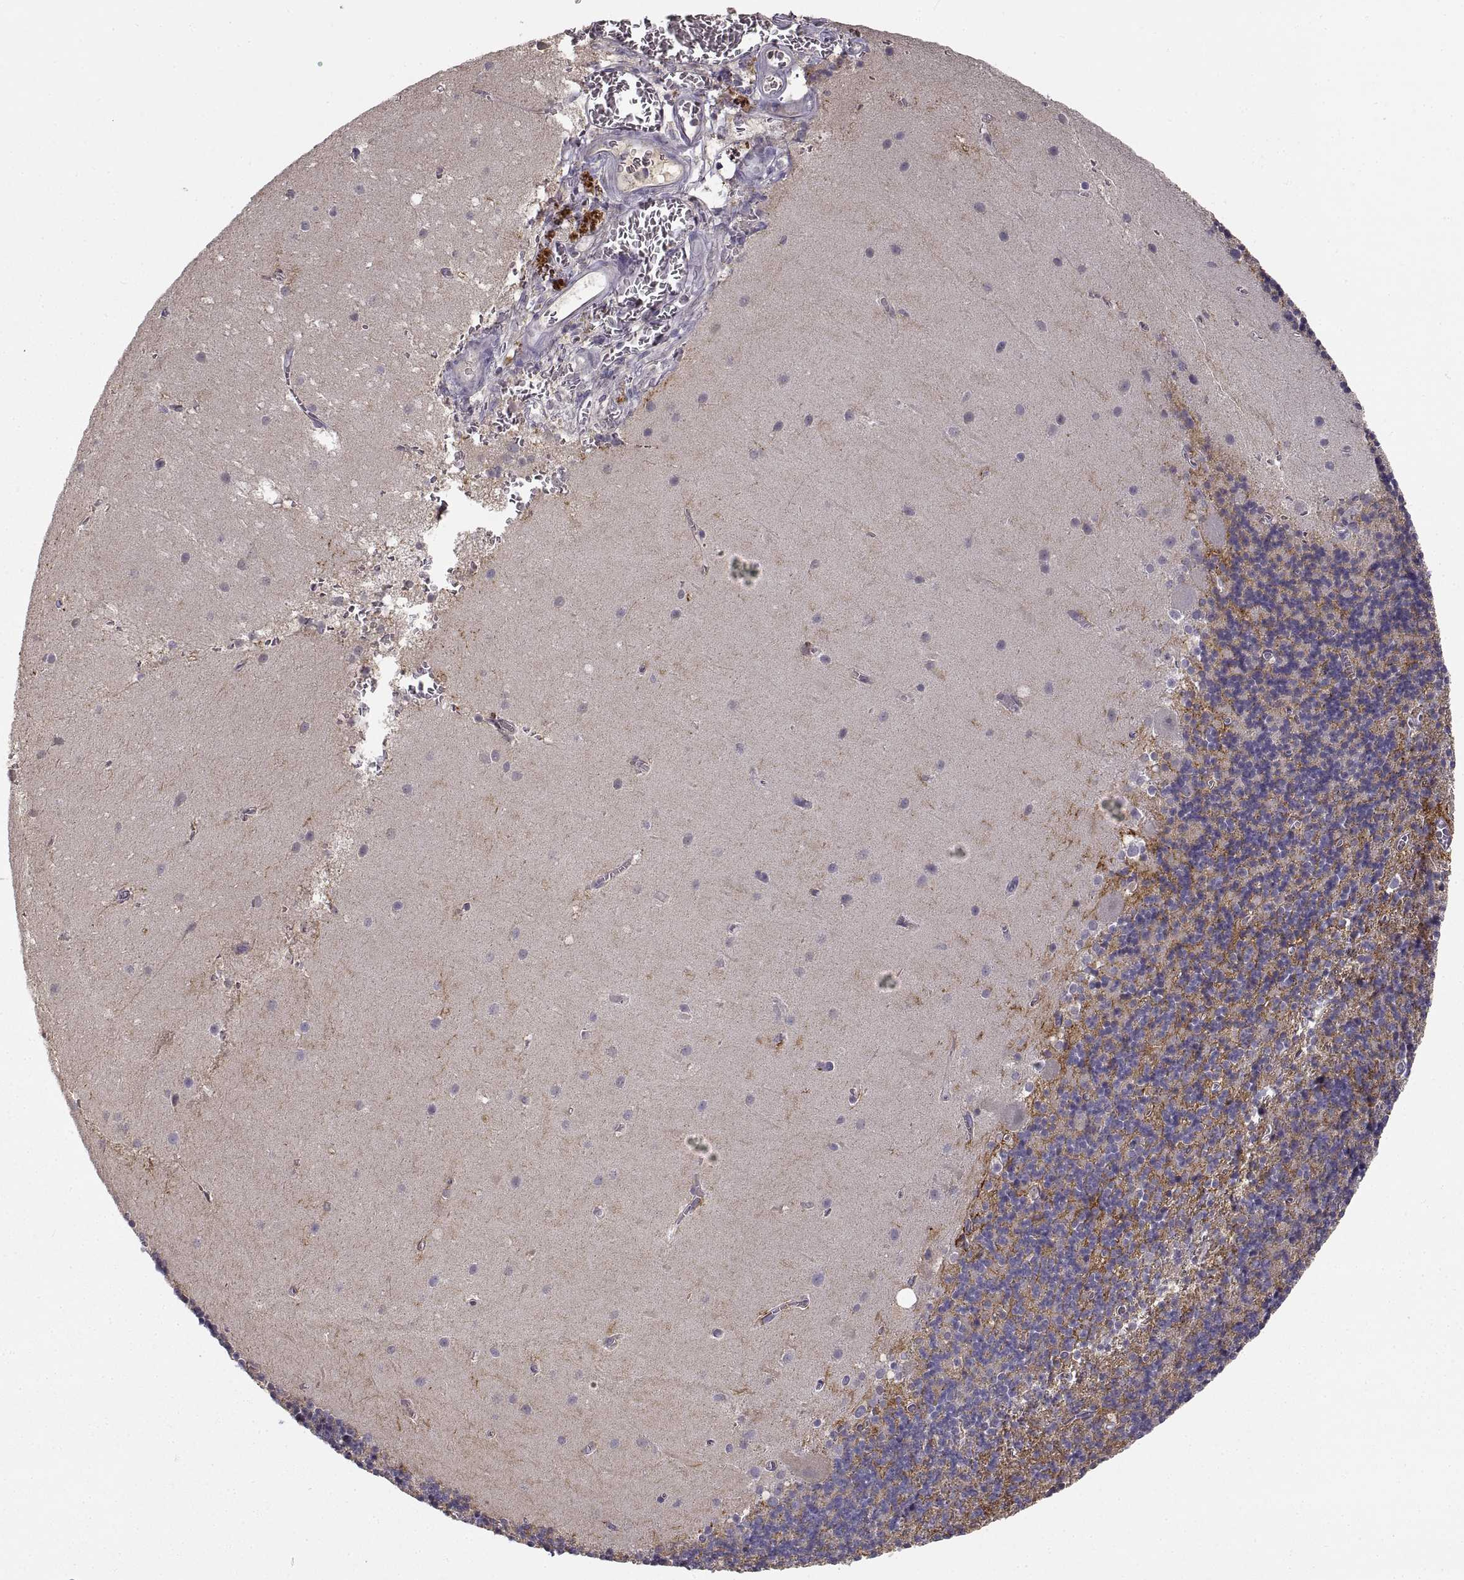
{"staining": {"intensity": "negative", "quantity": "none", "location": "none"}, "tissue": "cerebellum", "cell_type": "Cells in granular layer", "image_type": "normal", "snomed": [{"axis": "morphology", "description": "Normal tissue, NOS"}, {"axis": "topography", "description": "Cerebellum"}], "caption": "Unremarkable cerebellum was stained to show a protein in brown. There is no significant staining in cells in granular layer.", "gene": "NMNAT2", "patient": {"sex": "male", "age": 70}}